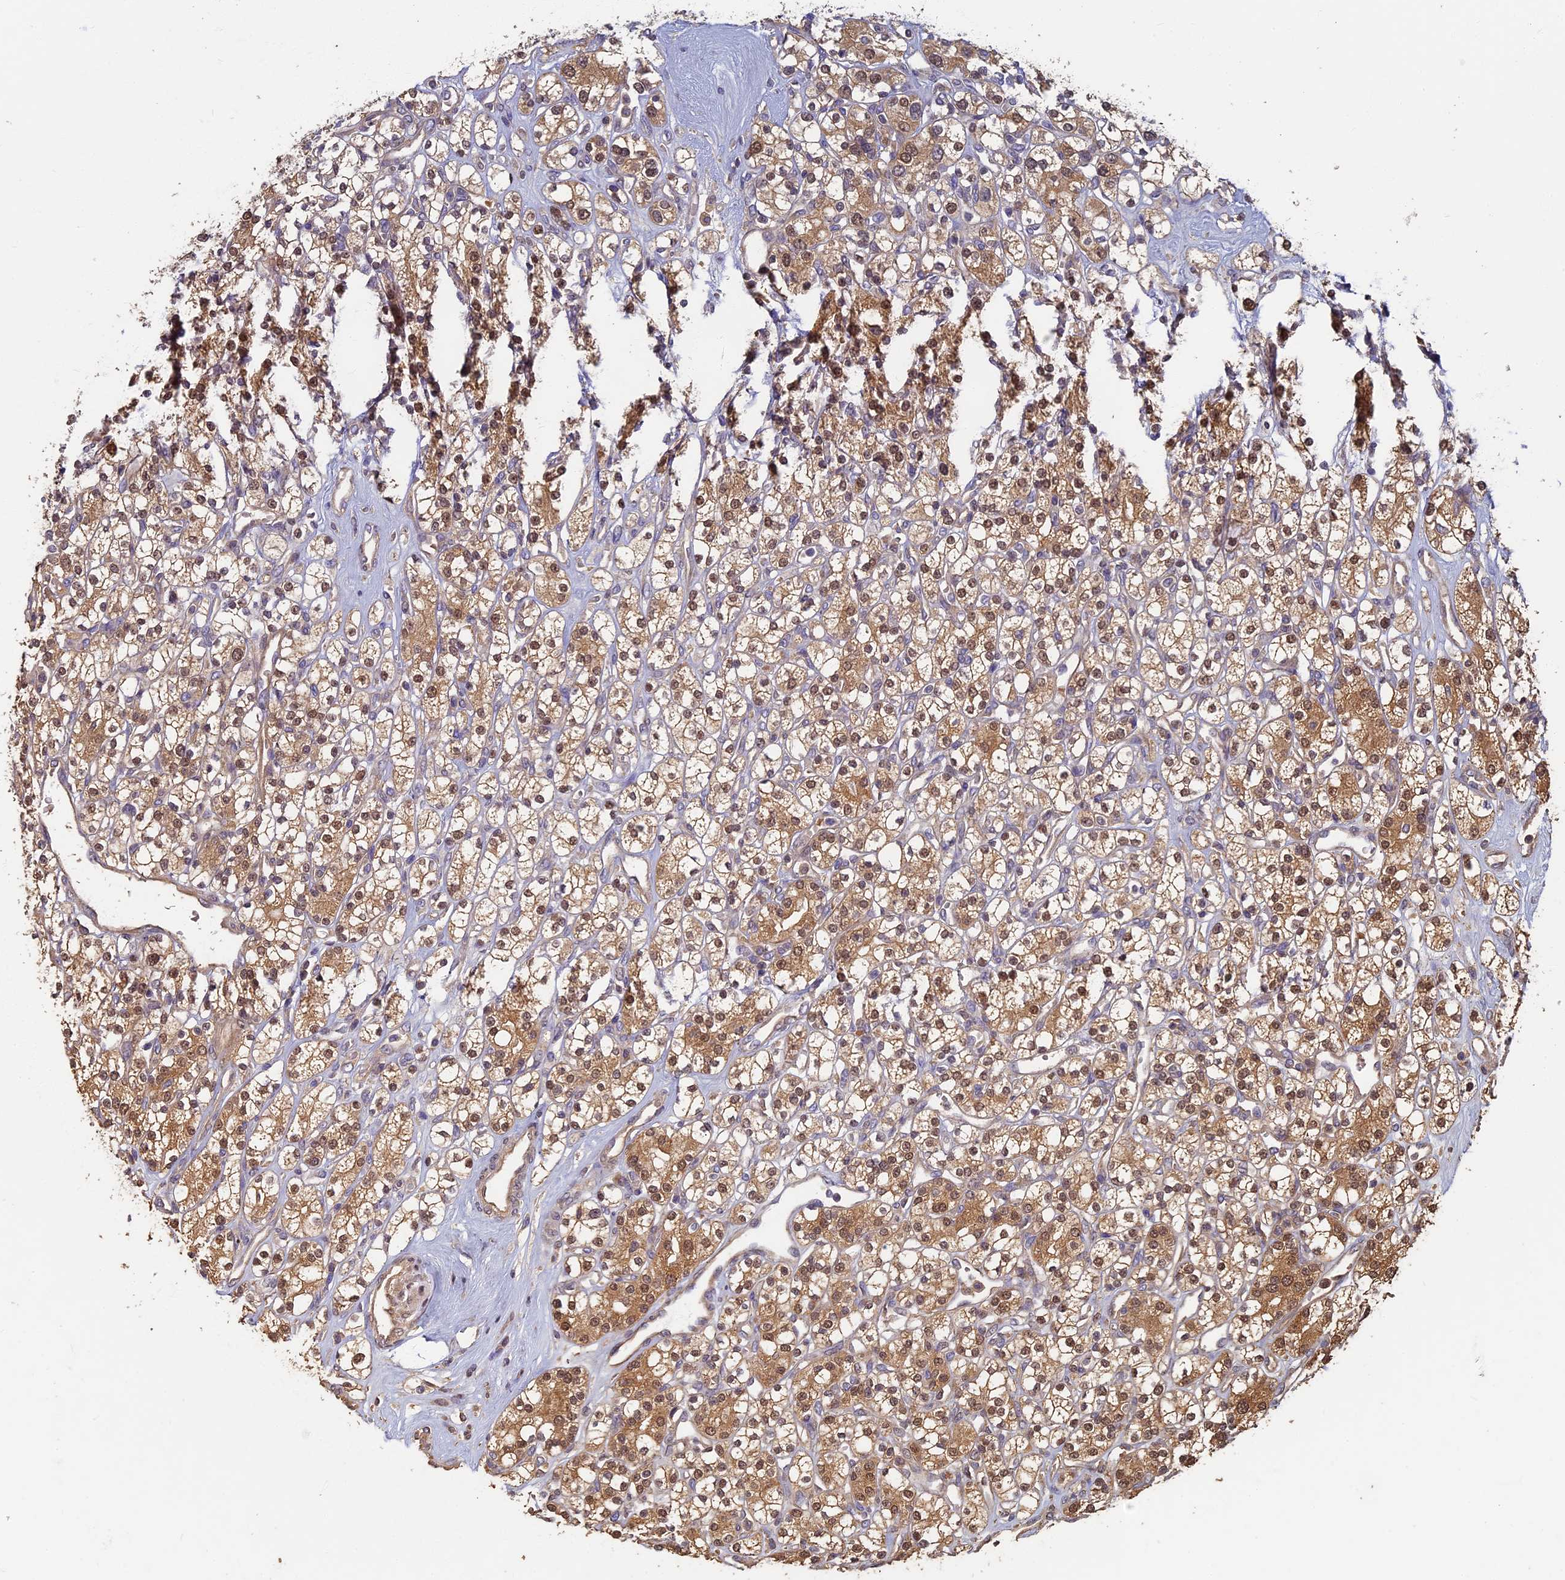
{"staining": {"intensity": "moderate", "quantity": ">75%", "location": "cytoplasmic/membranous,nuclear"}, "tissue": "renal cancer", "cell_type": "Tumor cells", "image_type": "cancer", "snomed": [{"axis": "morphology", "description": "Adenocarcinoma, NOS"}, {"axis": "topography", "description": "Kidney"}], "caption": "Immunohistochemical staining of renal cancer displays moderate cytoplasmic/membranous and nuclear protein expression in approximately >75% of tumor cells. Immunohistochemistry stains the protein in brown and the nuclei are stained blue.", "gene": "RSPH3", "patient": {"sex": "male", "age": 77}}